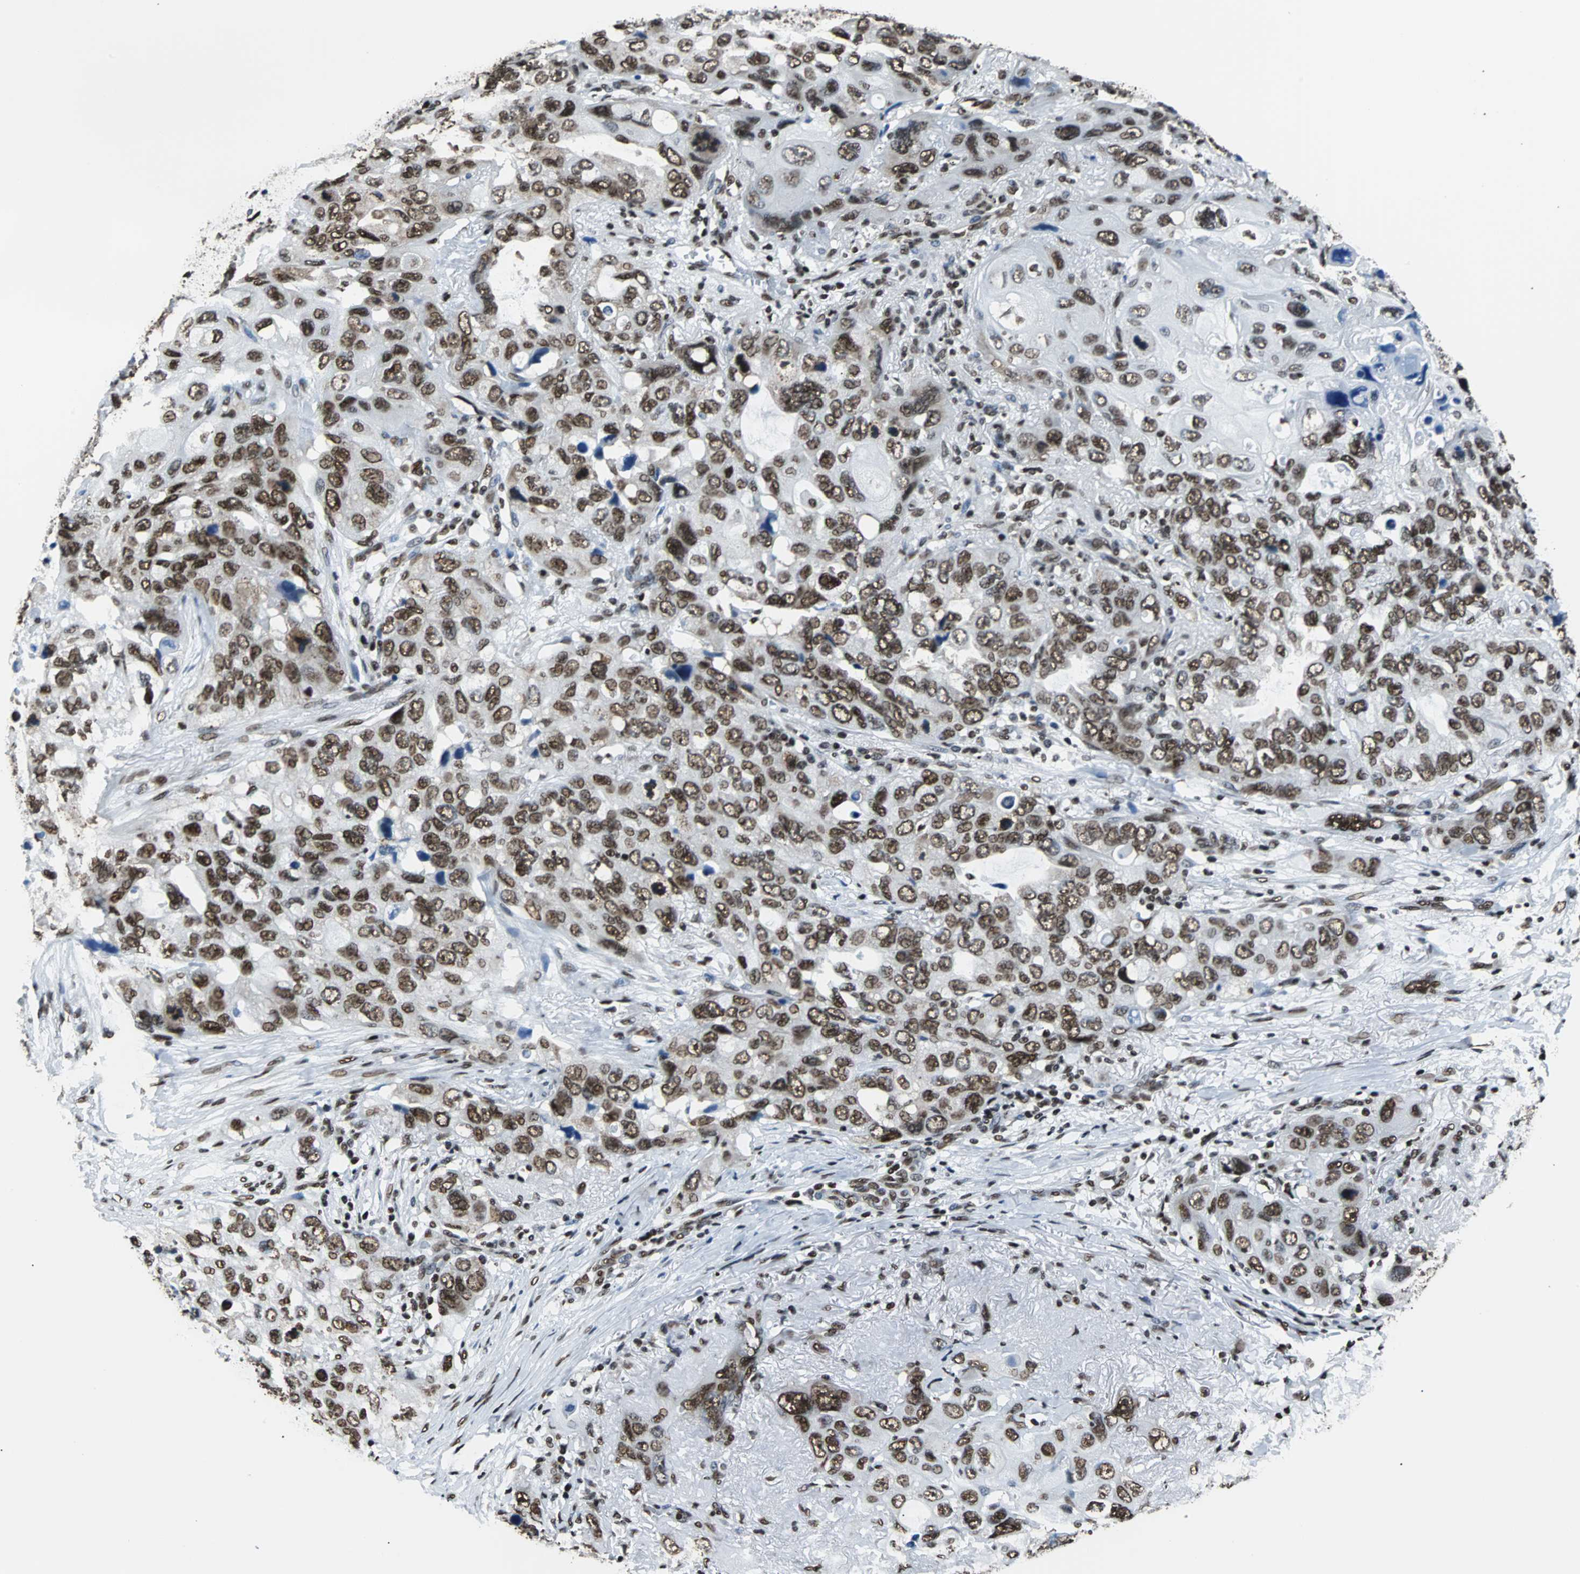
{"staining": {"intensity": "moderate", "quantity": ">75%", "location": "nuclear"}, "tissue": "lung cancer", "cell_type": "Tumor cells", "image_type": "cancer", "snomed": [{"axis": "morphology", "description": "Squamous cell carcinoma, NOS"}, {"axis": "topography", "description": "Lung"}], "caption": "Protein positivity by immunohistochemistry shows moderate nuclear positivity in approximately >75% of tumor cells in squamous cell carcinoma (lung).", "gene": "FUBP1", "patient": {"sex": "female", "age": 73}}